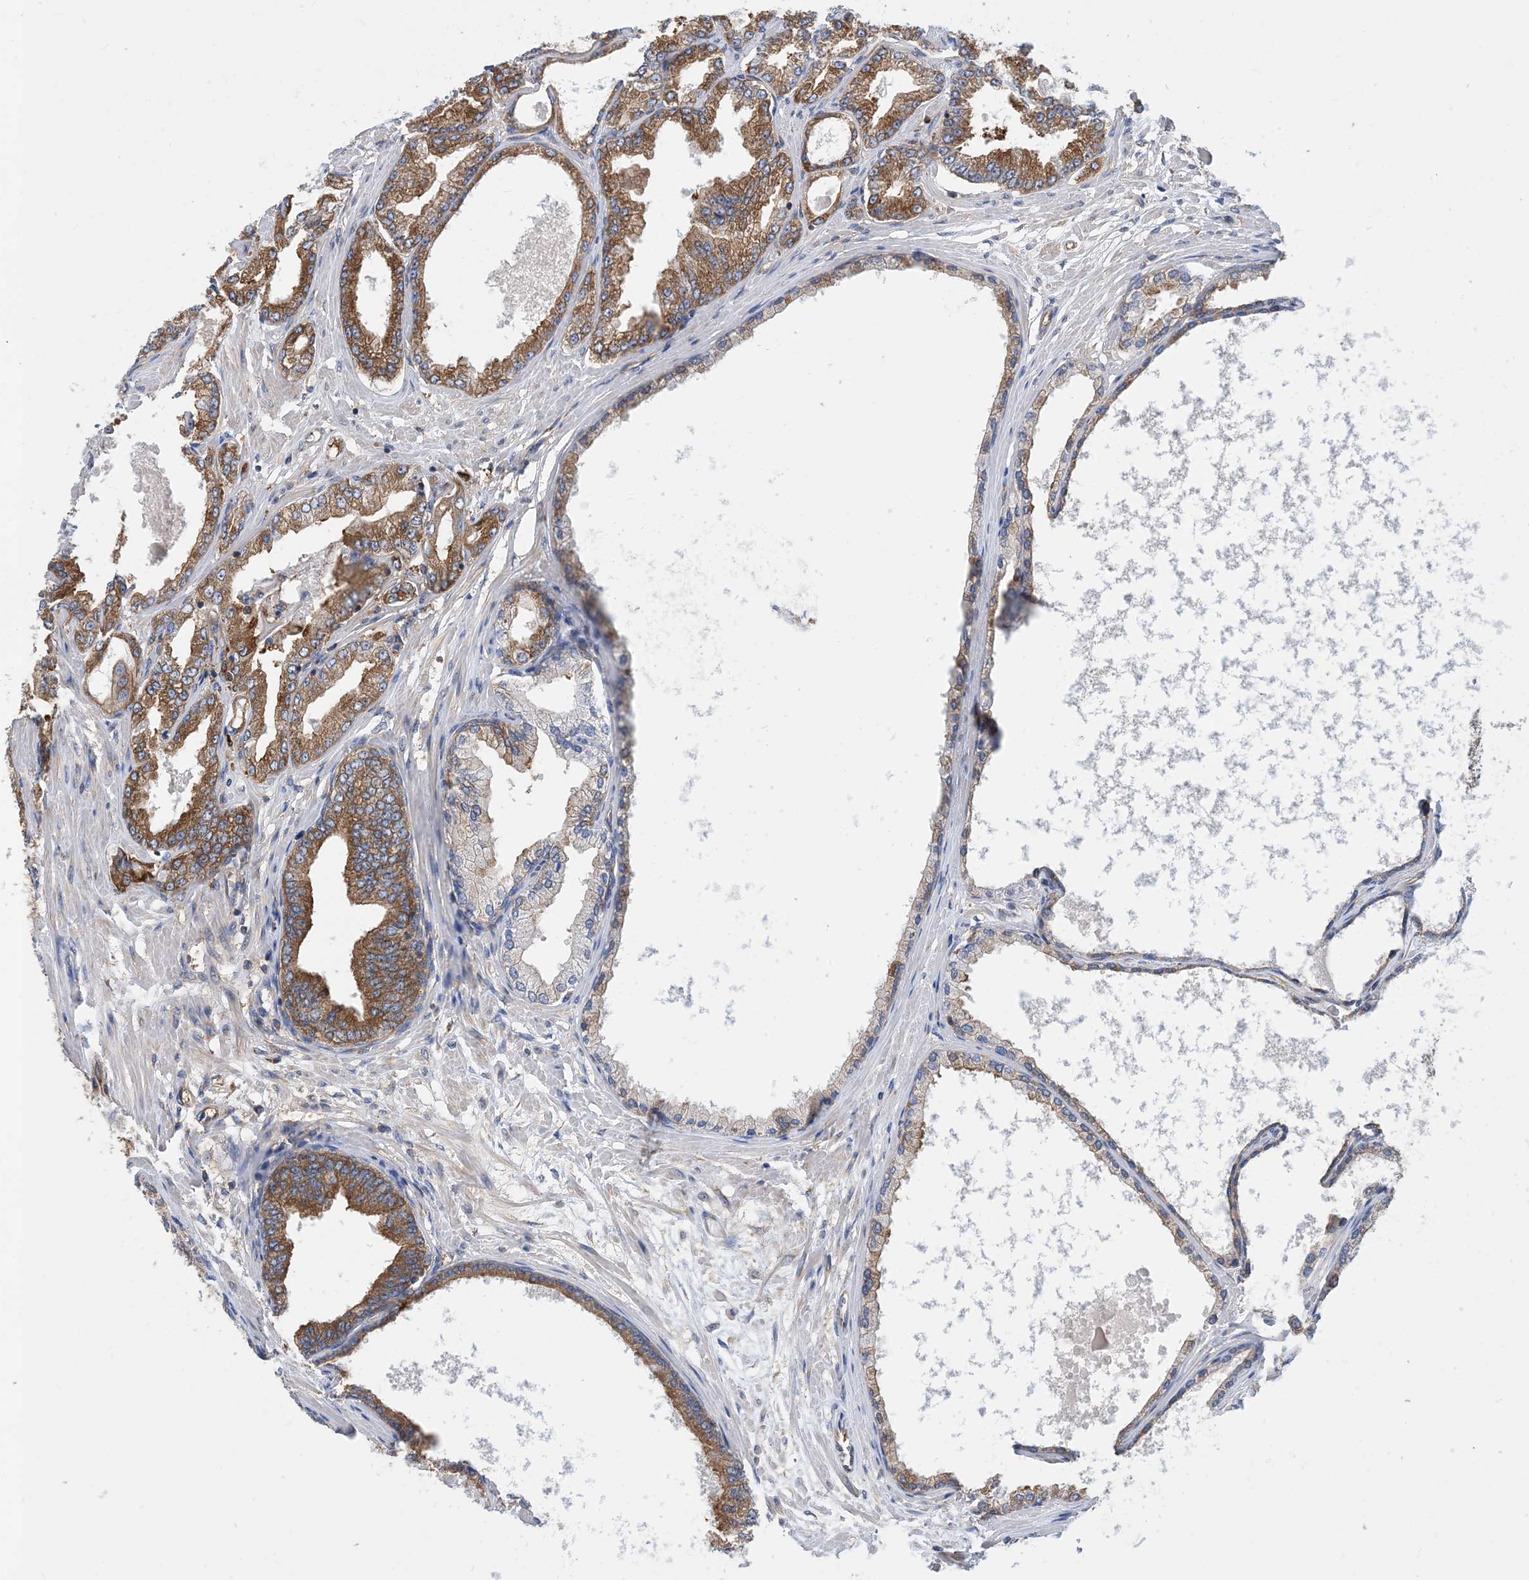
{"staining": {"intensity": "moderate", "quantity": ">75%", "location": "cytoplasmic/membranous"}, "tissue": "prostate cancer", "cell_type": "Tumor cells", "image_type": "cancer", "snomed": [{"axis": "morphology", "description": "Adenocarcinoma, Low grade"}, {"axis": "topography", "description": "Prostate"}], "caption": "A medium amount of moderate cytoplasmic/membranous positivity is present in approximately >75% of tumor cells in prostate cancer tissue. (Stains: DAB in brown, nuclei in blue, Microscopy: brightfield microscopy at high magnification).", "gene": "DYNC1LI1", "patient": {"sex": "male", "age": 63}}